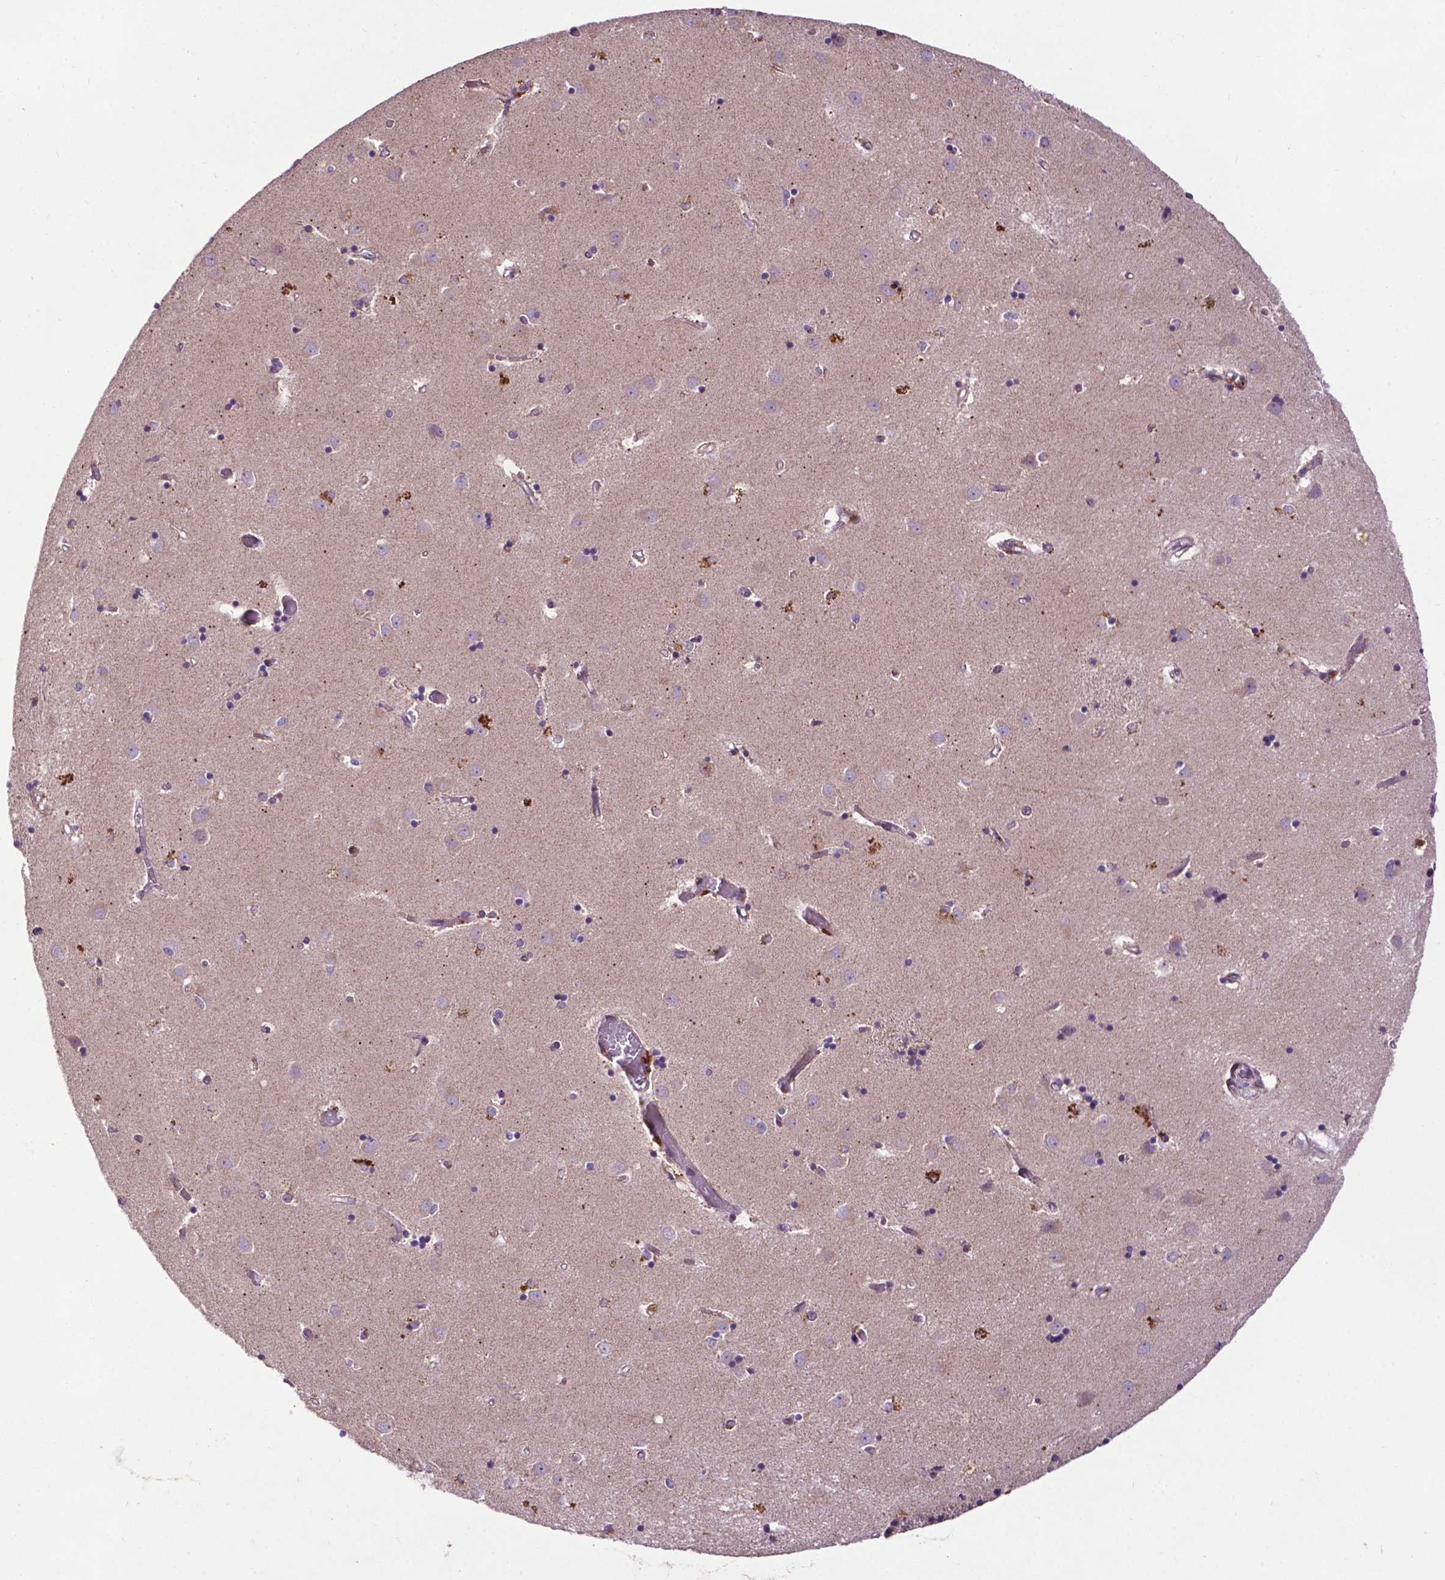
{"staining": {"intensity": "negative", "quantity": "none", "location": "none"}, "tissue": "caudate", "cell_type": "Glial cells", "image_type": "normal", "snomed": [{"axis": "morphology", "description": "Normal tissue, NOS"}, {"axis": "topography", "description": "Lateral ventricle wall"}], "caption": "Protein analysis of normal caudate displays no significant staining in glial cells.", "gene": "SPNS2", "patient": {"sex": "male", "age": 54}}